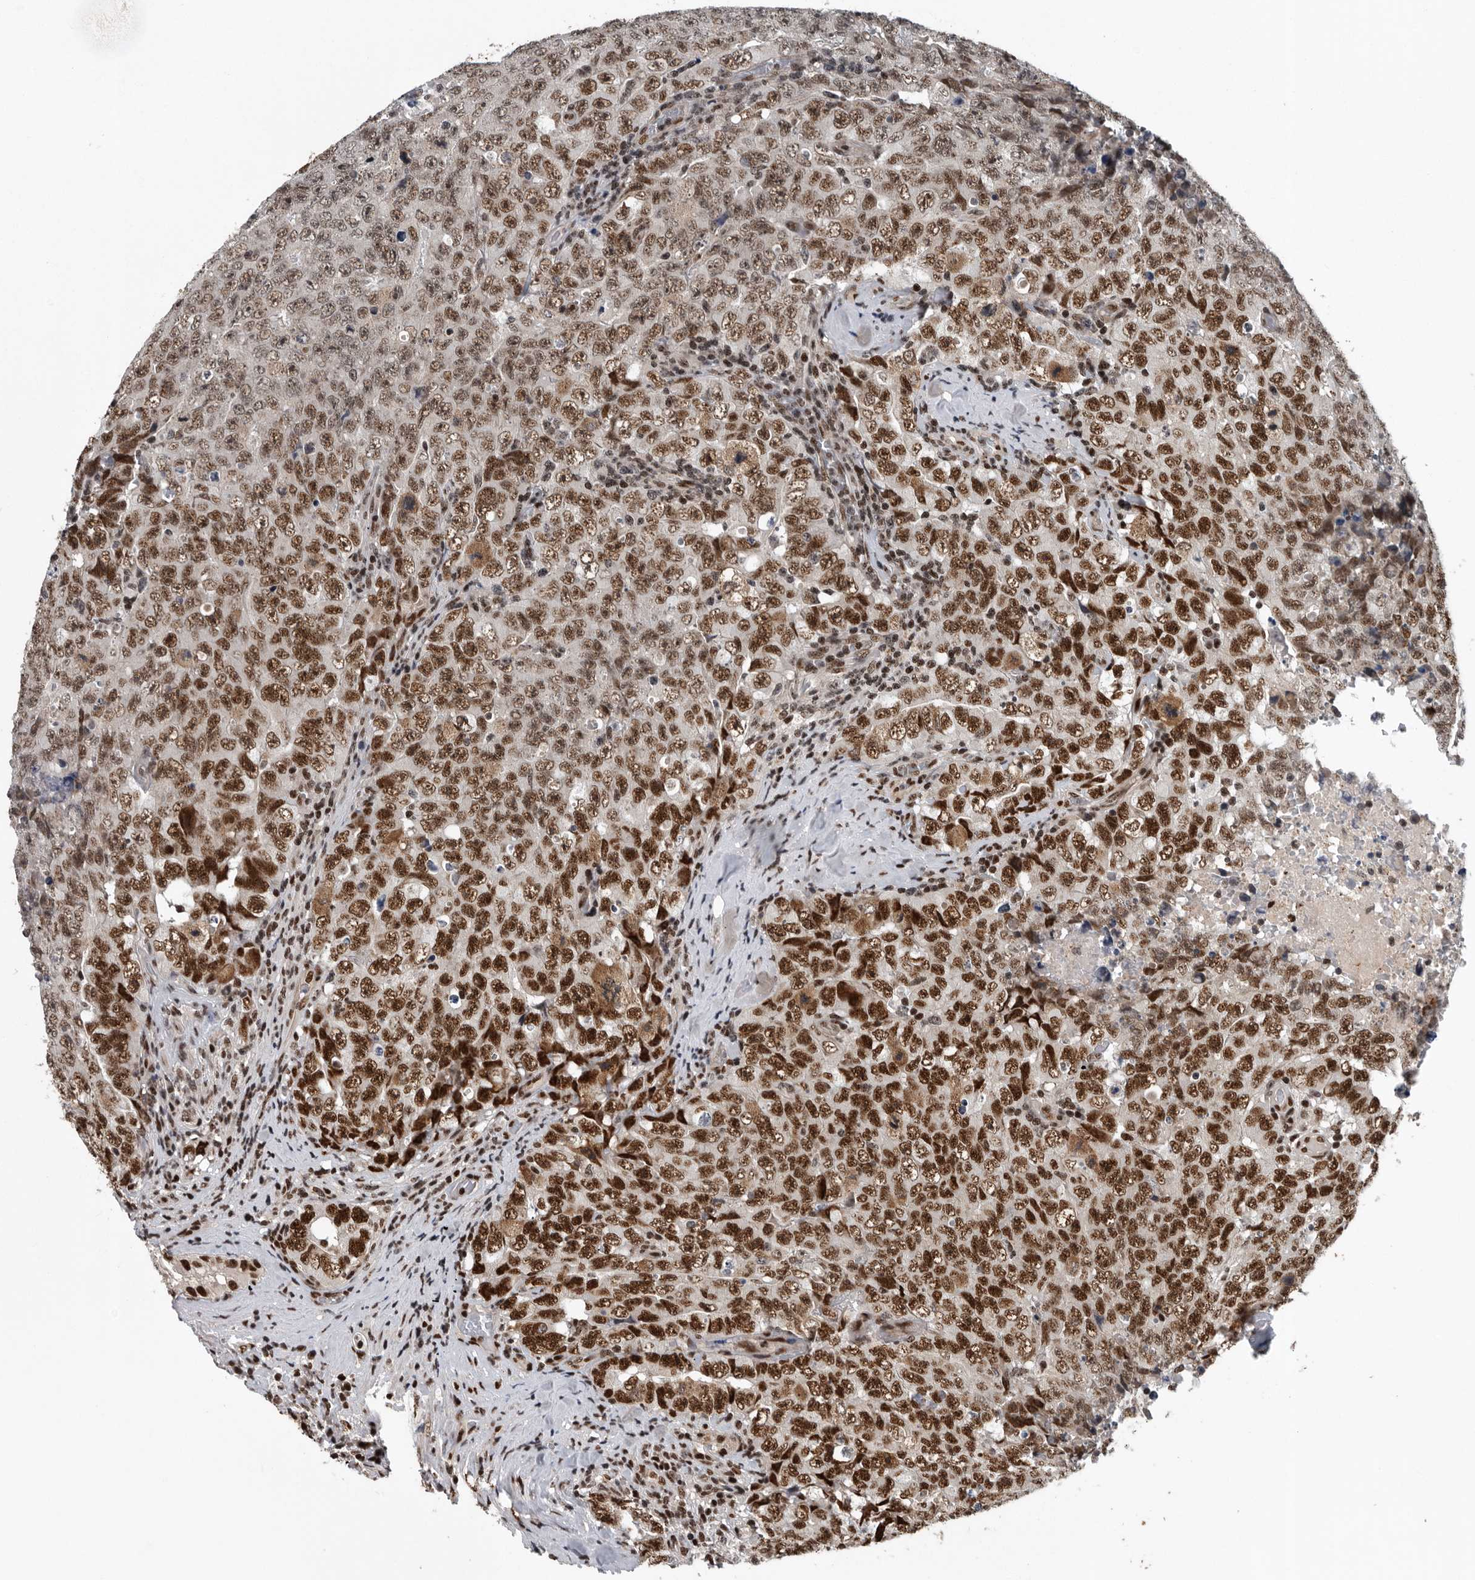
{"staining": {"intensity": "strong", "quantity": ">75%", "location": "nuclear"}, "tissue": "testis cancer", "cell_type": "Tumor cells", "image_type": "cancer", "snomed": [{"axis": "morphology", "description": "Carcinoma, Embryonal, NOS"}, {"axis": "topography", "description": "Testis"}], "caption": "Protein staining reveals strong nuclear staining in about >75% of tumor cells in testis embryonal carcinoma. (brown staining indicates protein expression, while blue staining denotes nuclei).", "gene": "SENP7", "patient": {"sex": "male", "age": 26}}